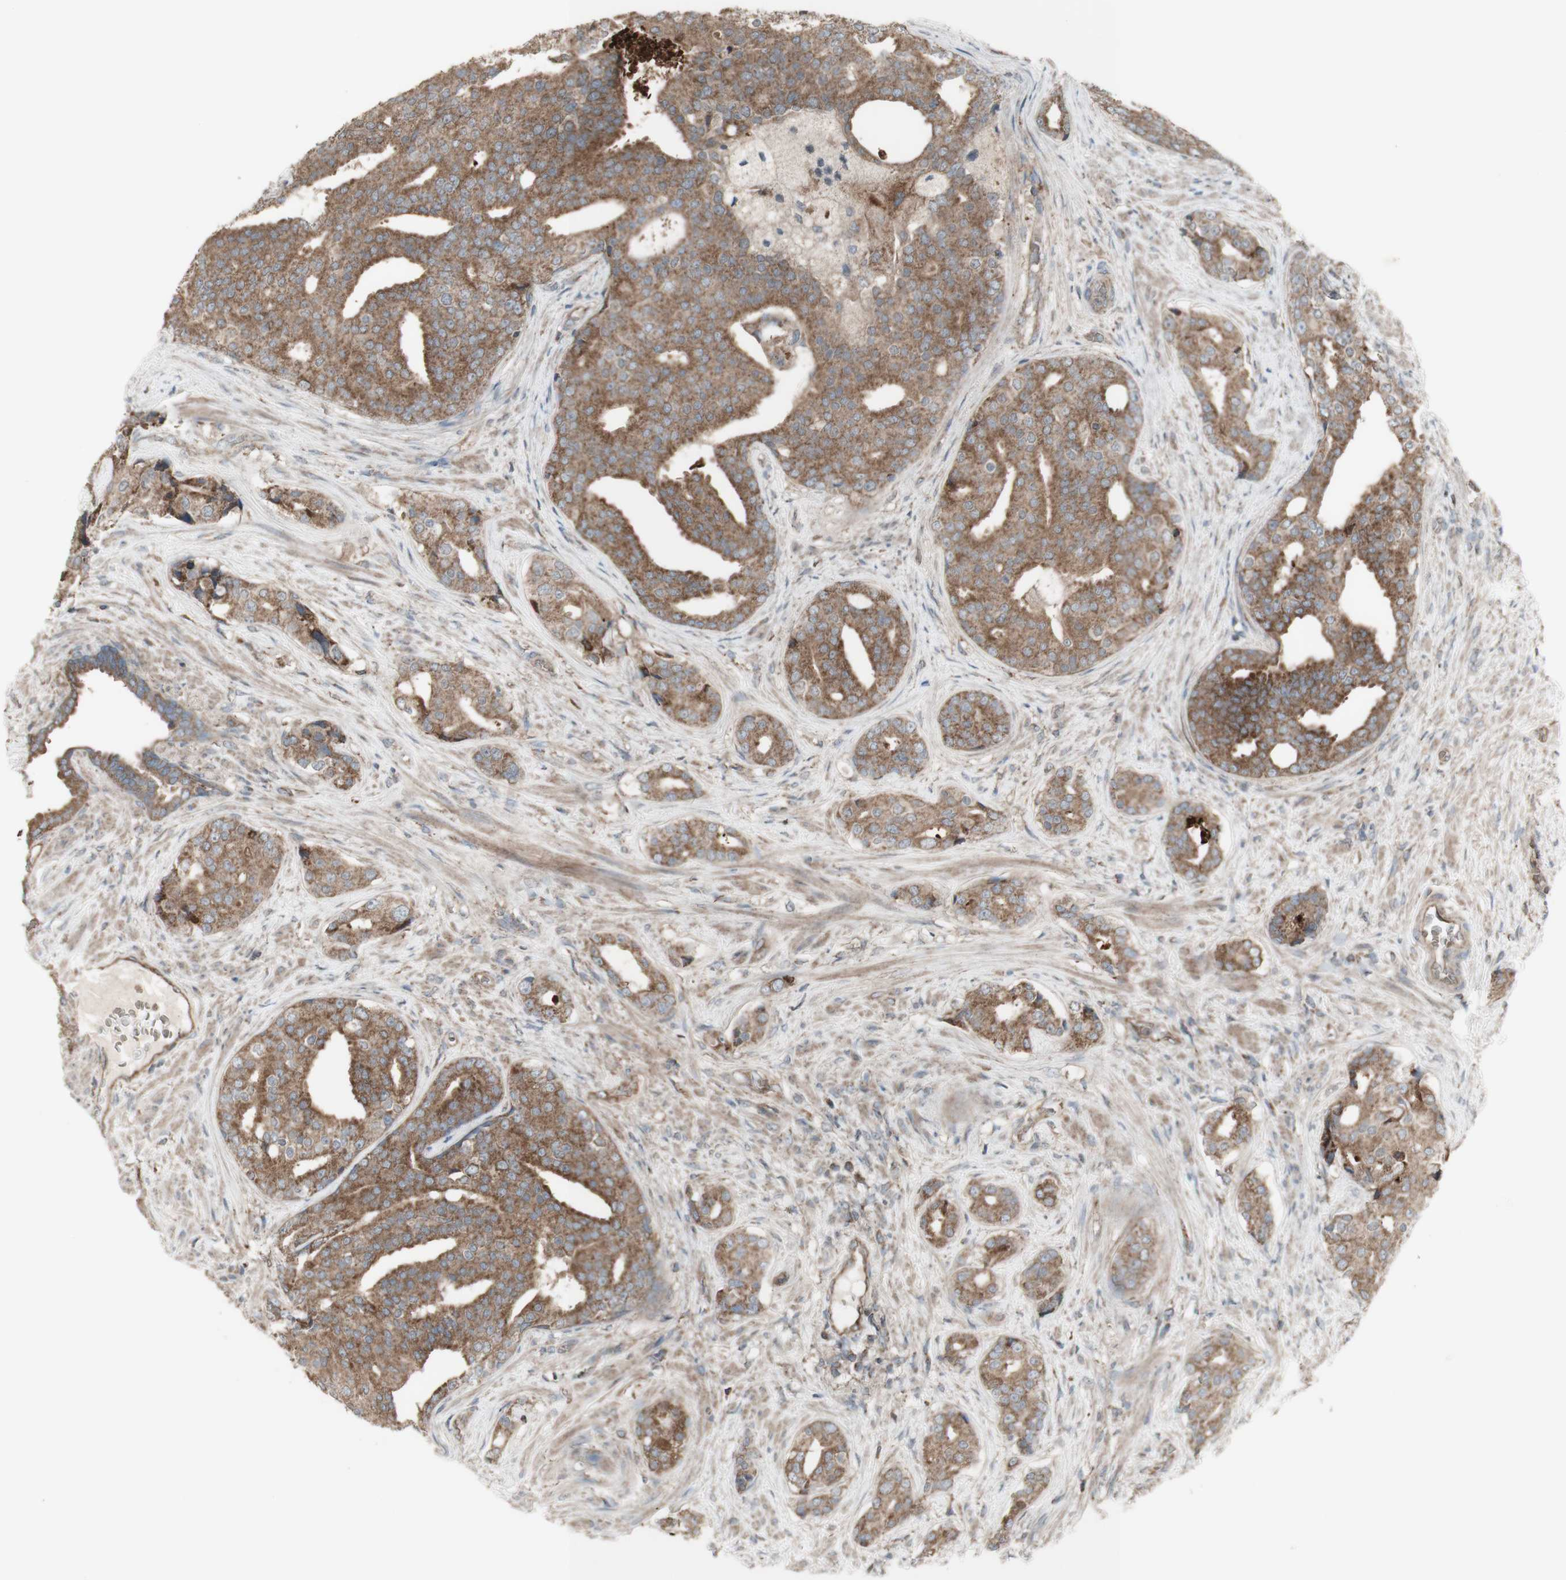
{"staining": {"intensity": "moderate", "quantity": ">75%", "location": "cytoplasmic/membranous"}, "tissue": "prostate cancer", "cell_type": "Tumor cells", "image_type": "cancer", "snomed": [{"axis": "morphology", "description": "Adenocarcinoma, High grade"}, {"axis": "topography", "description": "Prostate"}], "caption": "Immunohistochemical staining of prostate adenocarcinoma (high-grade) exhibits moderate cytoplasmic/membranous protein expression in approximately >75% of tumor cells.", "gene": "SHC1", "patient": {"sex": "male", "age": 71}}